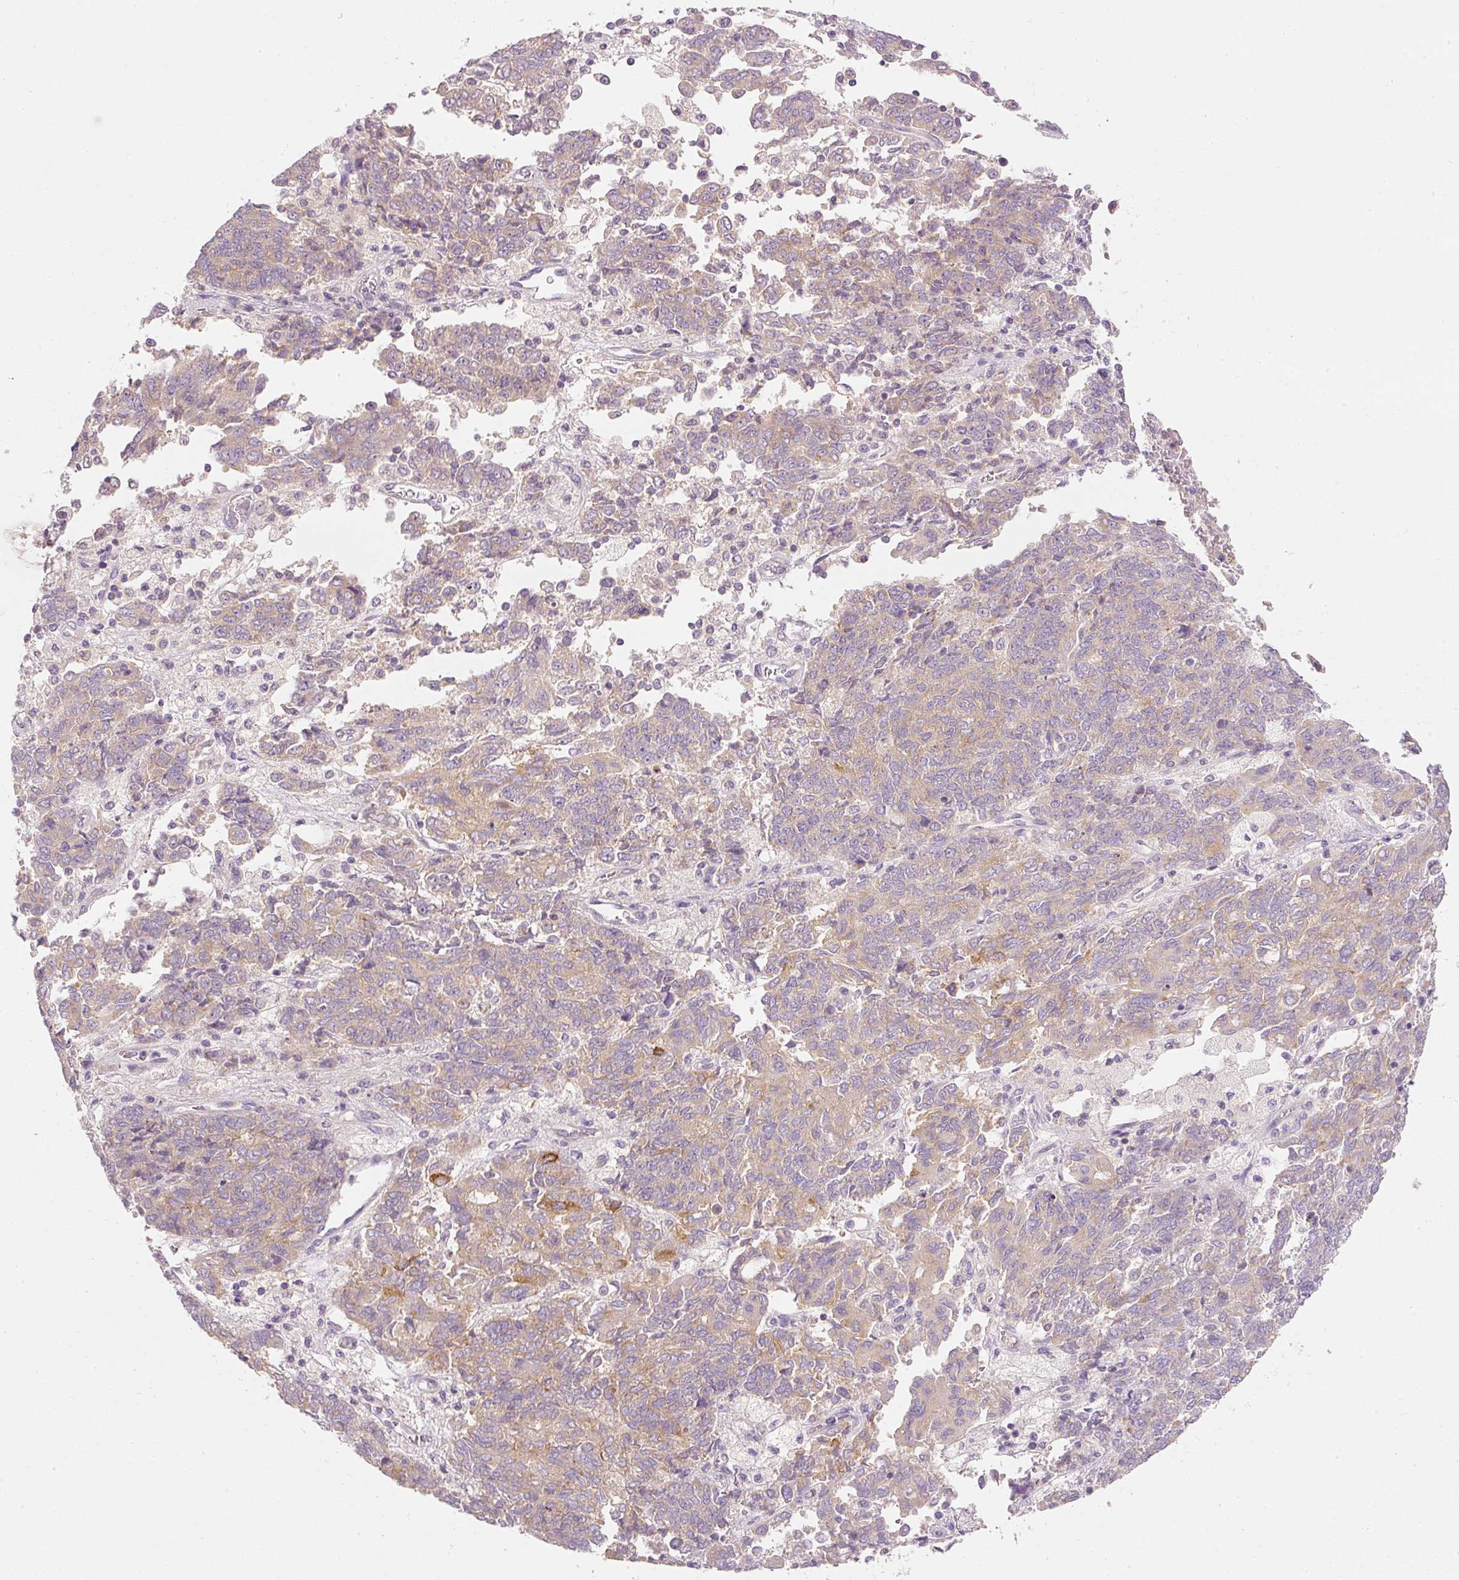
{"staining": {"intensity": "moderate", "quantity": "<25%", "location": "cytoplasmic/membranous"}, "tissue": "endometrial cancer", "cell_type": "Tumor cells", "image_type": "cancer", "snomed": [{"axis": "morphology", "description": "Adenocarcinoma, NOS"}, {"axis": "topography", "description": "Endometrium"}], "caption": "Immunohistochemistry (IHC) of endometrial cancer shows low levels of moderate cytoplasmic/membranous positivity in about <25% of tumor cells.", "gene": "RNF167", "patient": {"sex": "female", "age": 80}}